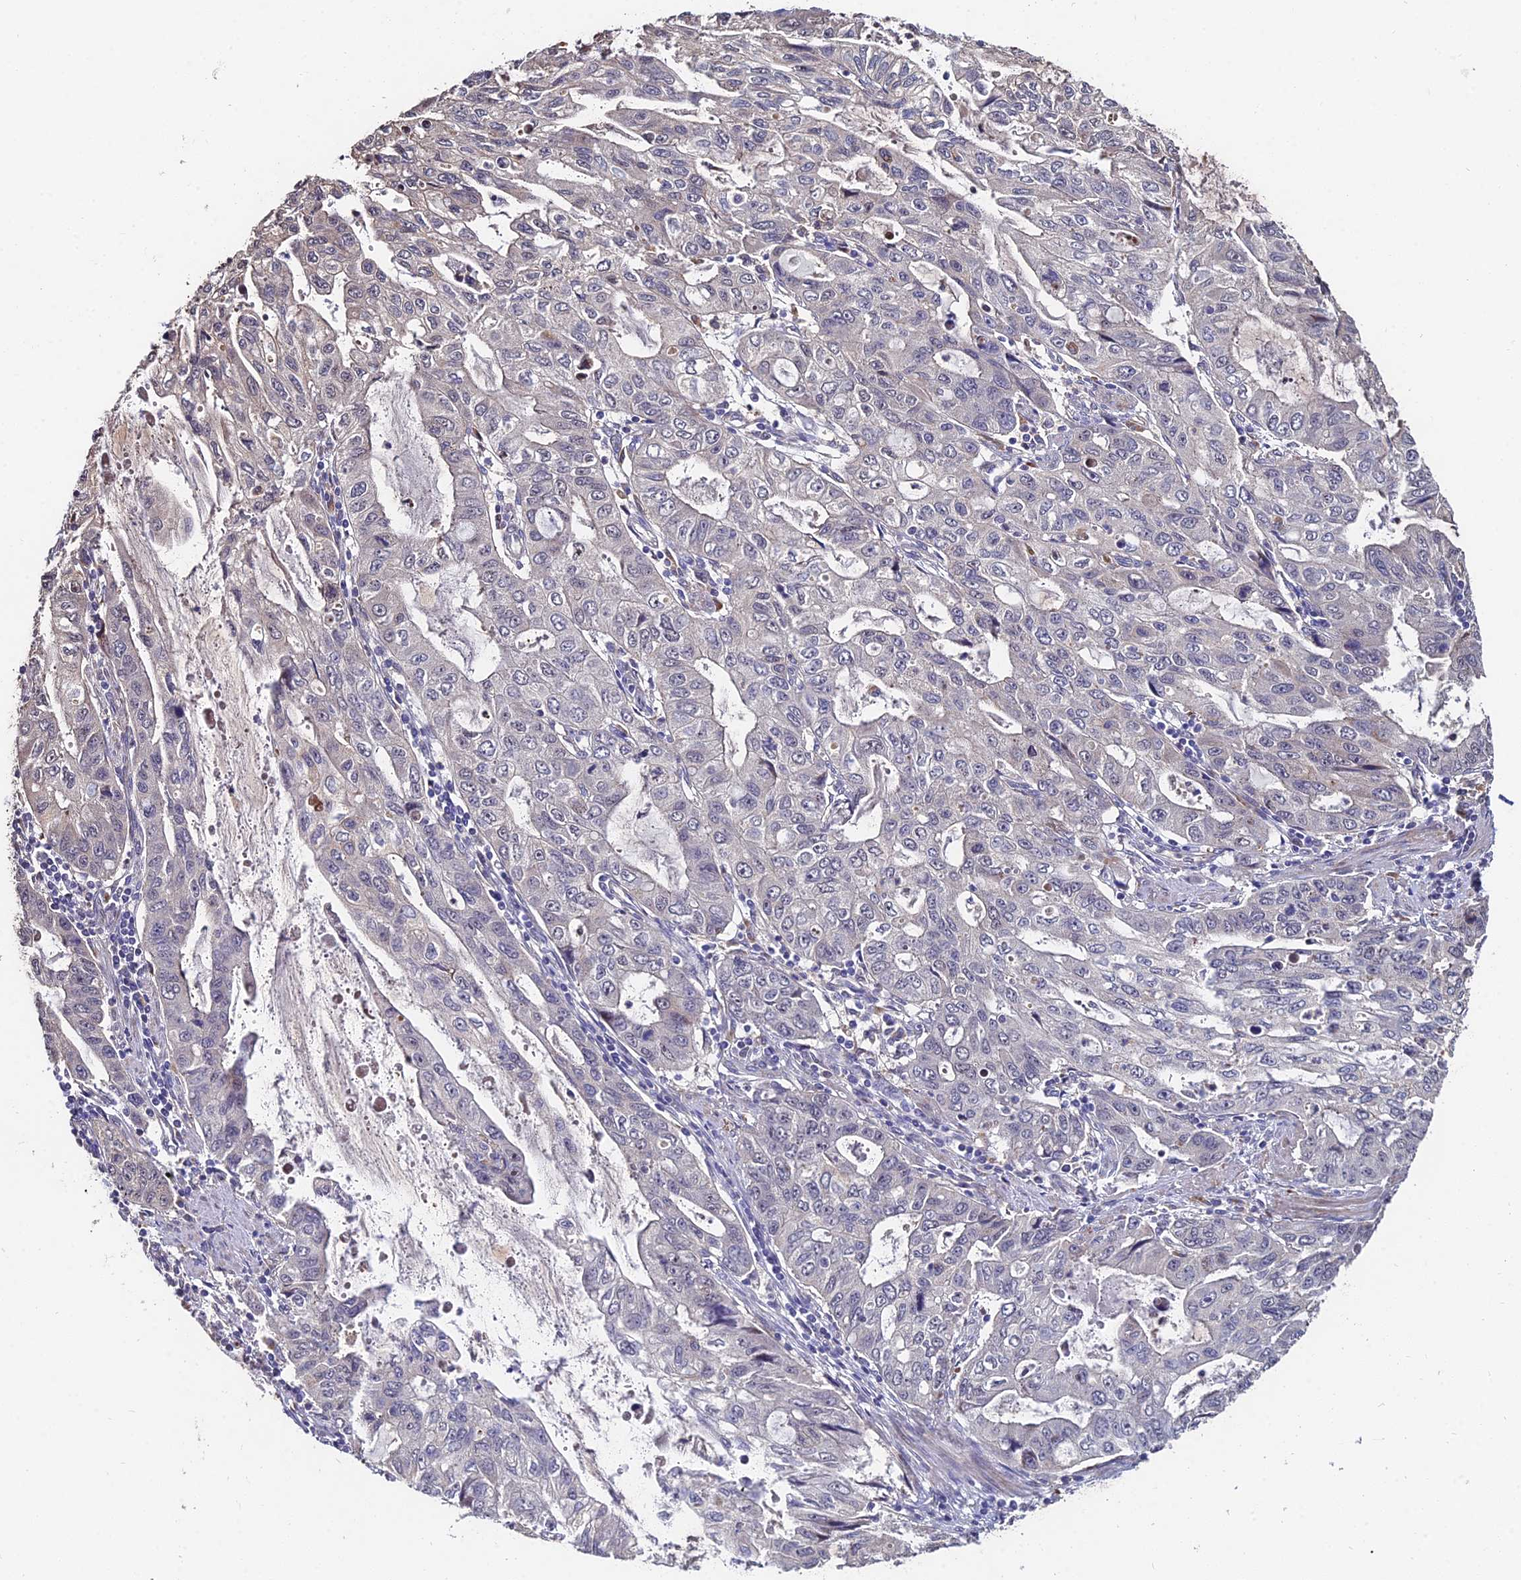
{"staining": {"intensity": "negative", "quantity": "none", "location": "none"}, "tissue": "stomach cancer", "cell_type": "Tumor cells", "image_type": "cancer", "snomed": [{"axis": "morphology", "description": "Adenocarcinoma, NOS"}, {"axis": "topography", "description": "Stomach, upper"}], "caption": "An image of adenocarcinoma (stomach) stained for a protein shows no brown staining in tumor cells.", "gene": "ACTR5", "patient": {"sex": "female", "age": 52}}